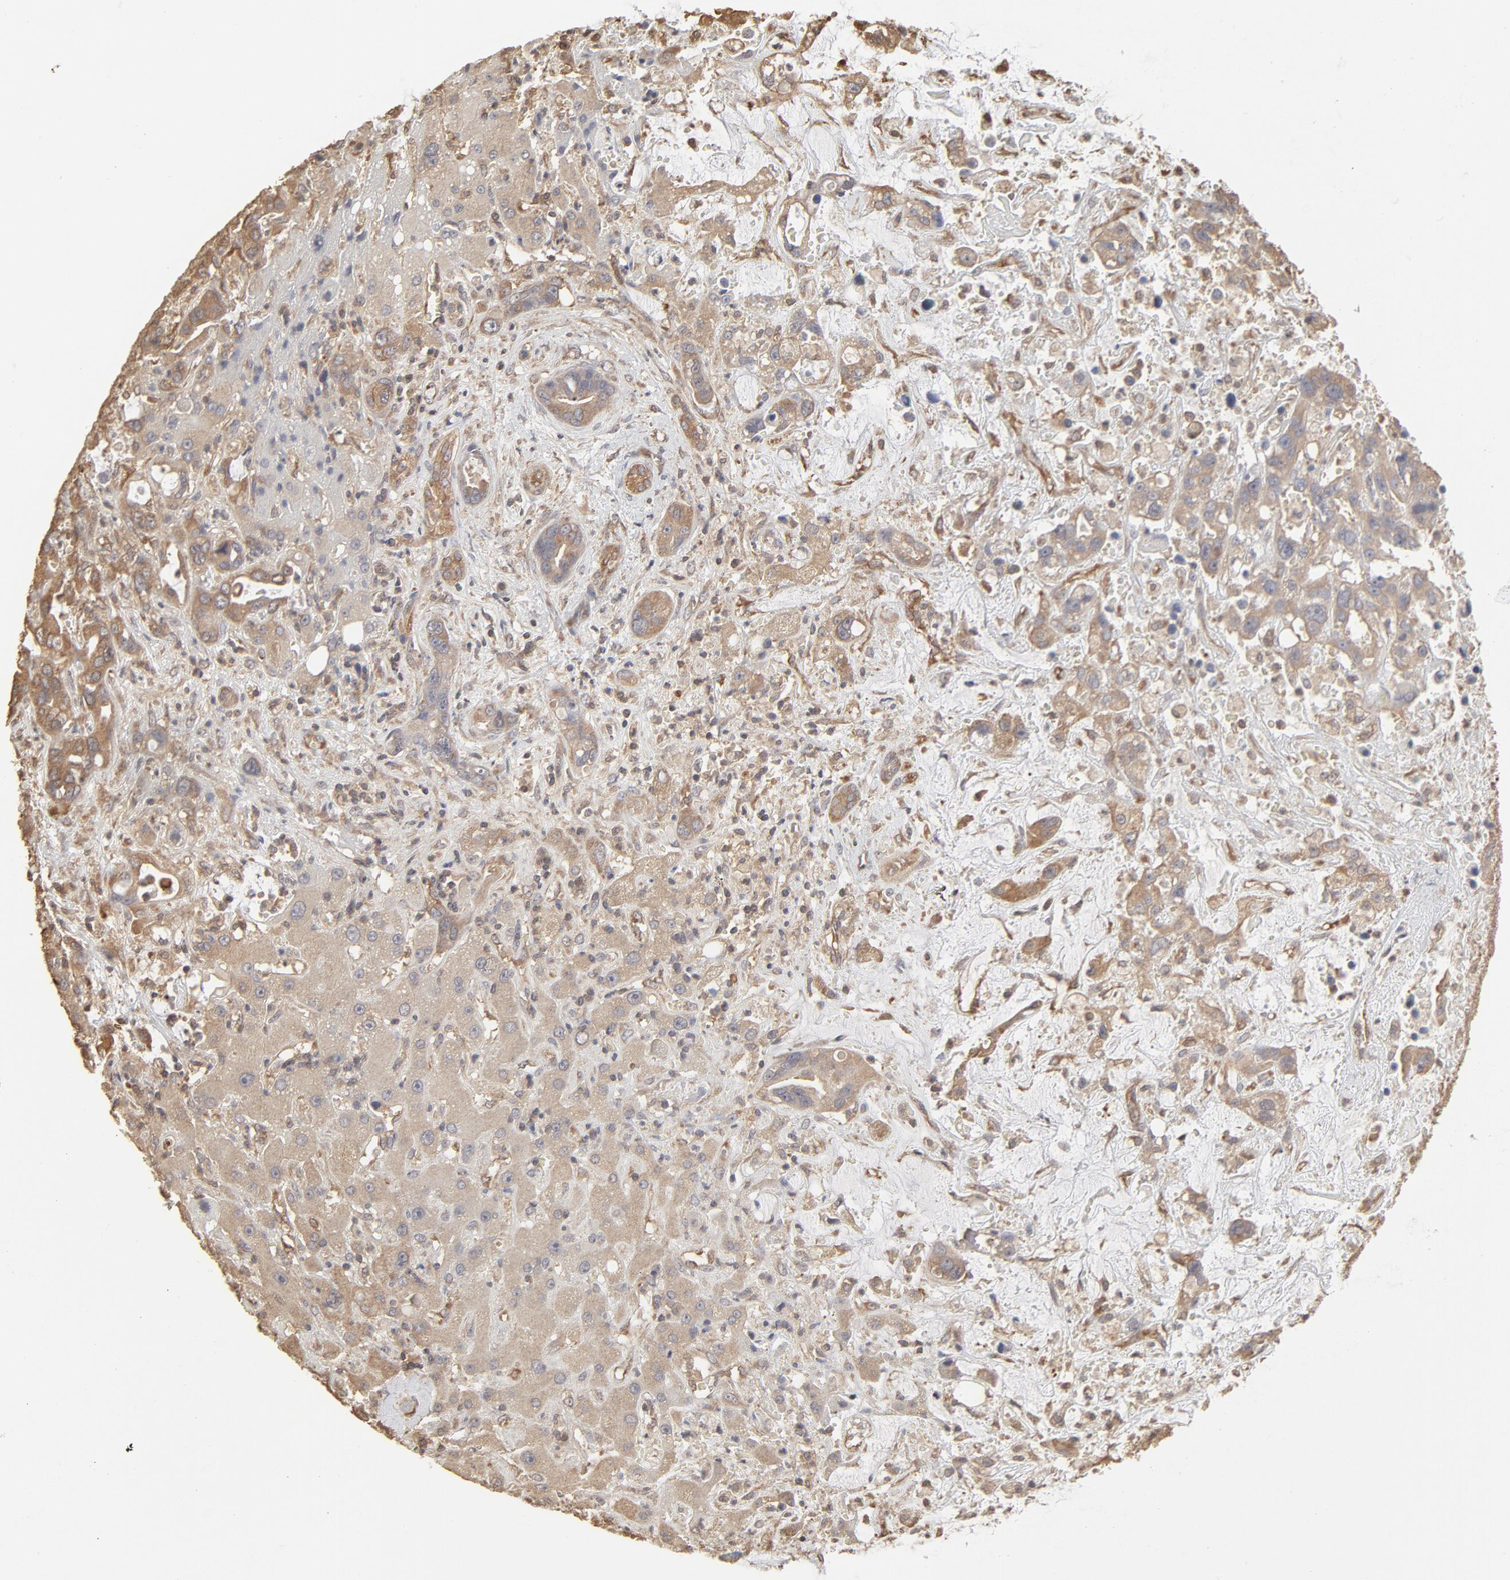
{"staining": {"intensity": "moderate", "quantity": ">75%", "location": "cytoplasmic/membranous"}, "tissue": "liver cancer", "cell_type": "Tumor cells", "image_type": "cancer", "snomed": [{"axis": "morphology", "description": "Cholangiocarcinoma"}, {"axis": "topography", "description": "Liver"}], "caption": "Liver cholangiocarcinoma stained with a brown dye reveals moderate cytoplasmic/membranous positive positivity in about >75% of tumor cells.", "gene": "PPP2CA", "patient": {"sex": "female", "age": 65}}